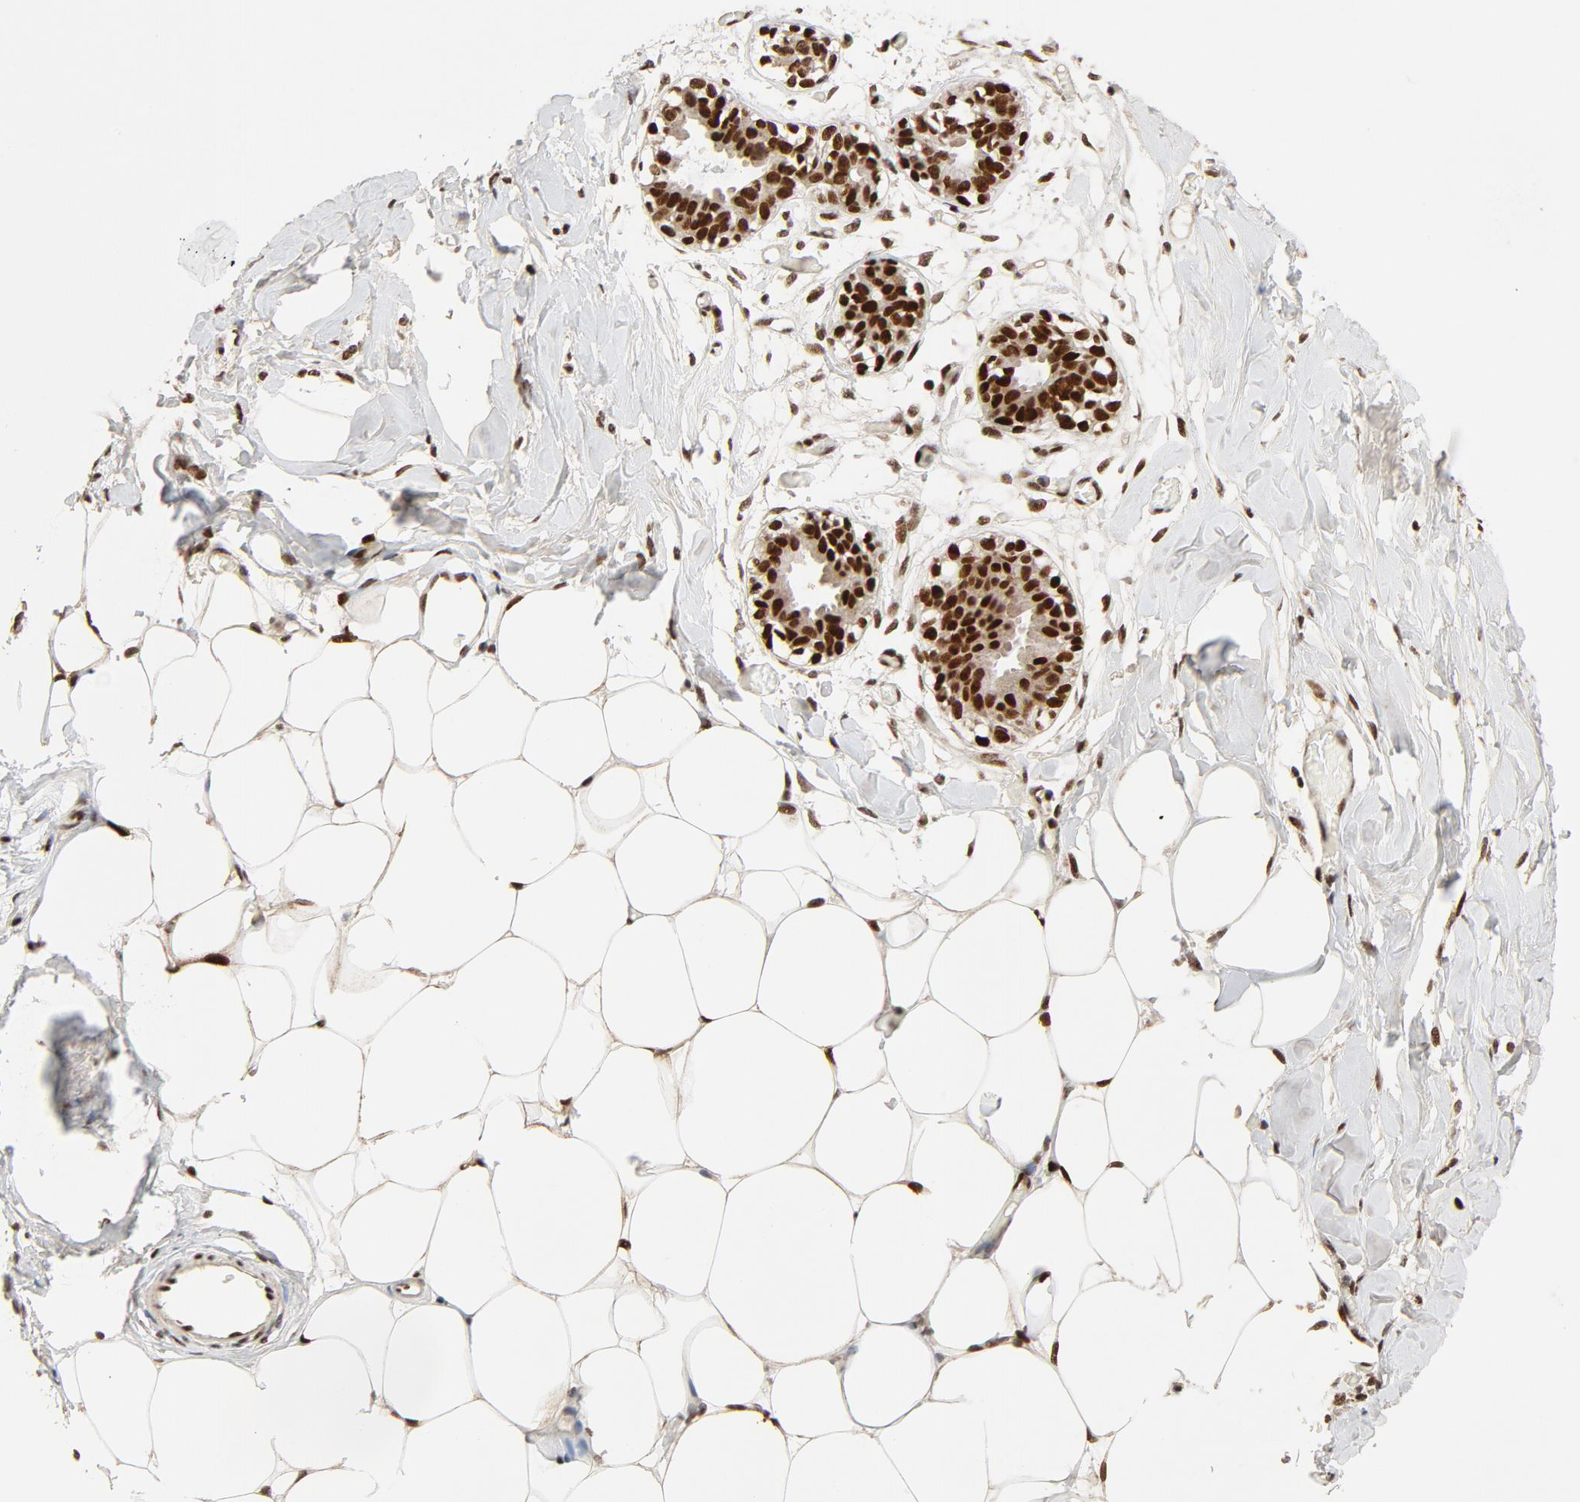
{"staining": {"intensity": "strong", "quantity": ">75%", "location": "nuclear"}, "tissue": "breast", "cell_type": "Adipocytes", "image_type": "normal", "snomed": [{"axis": "morphology", "description": "Normal tissue, NOS"}, {"axis": "topography", "description": "Breast"}, {"axis": "topography", "description": "Adipose tissue"}], "caption": "A micrograph of human breast stained for a protein displays strong nuclear brown staining in adipocytes.", "gene": "GTF2I", "patient": {"sex": "female", "age": 25}}